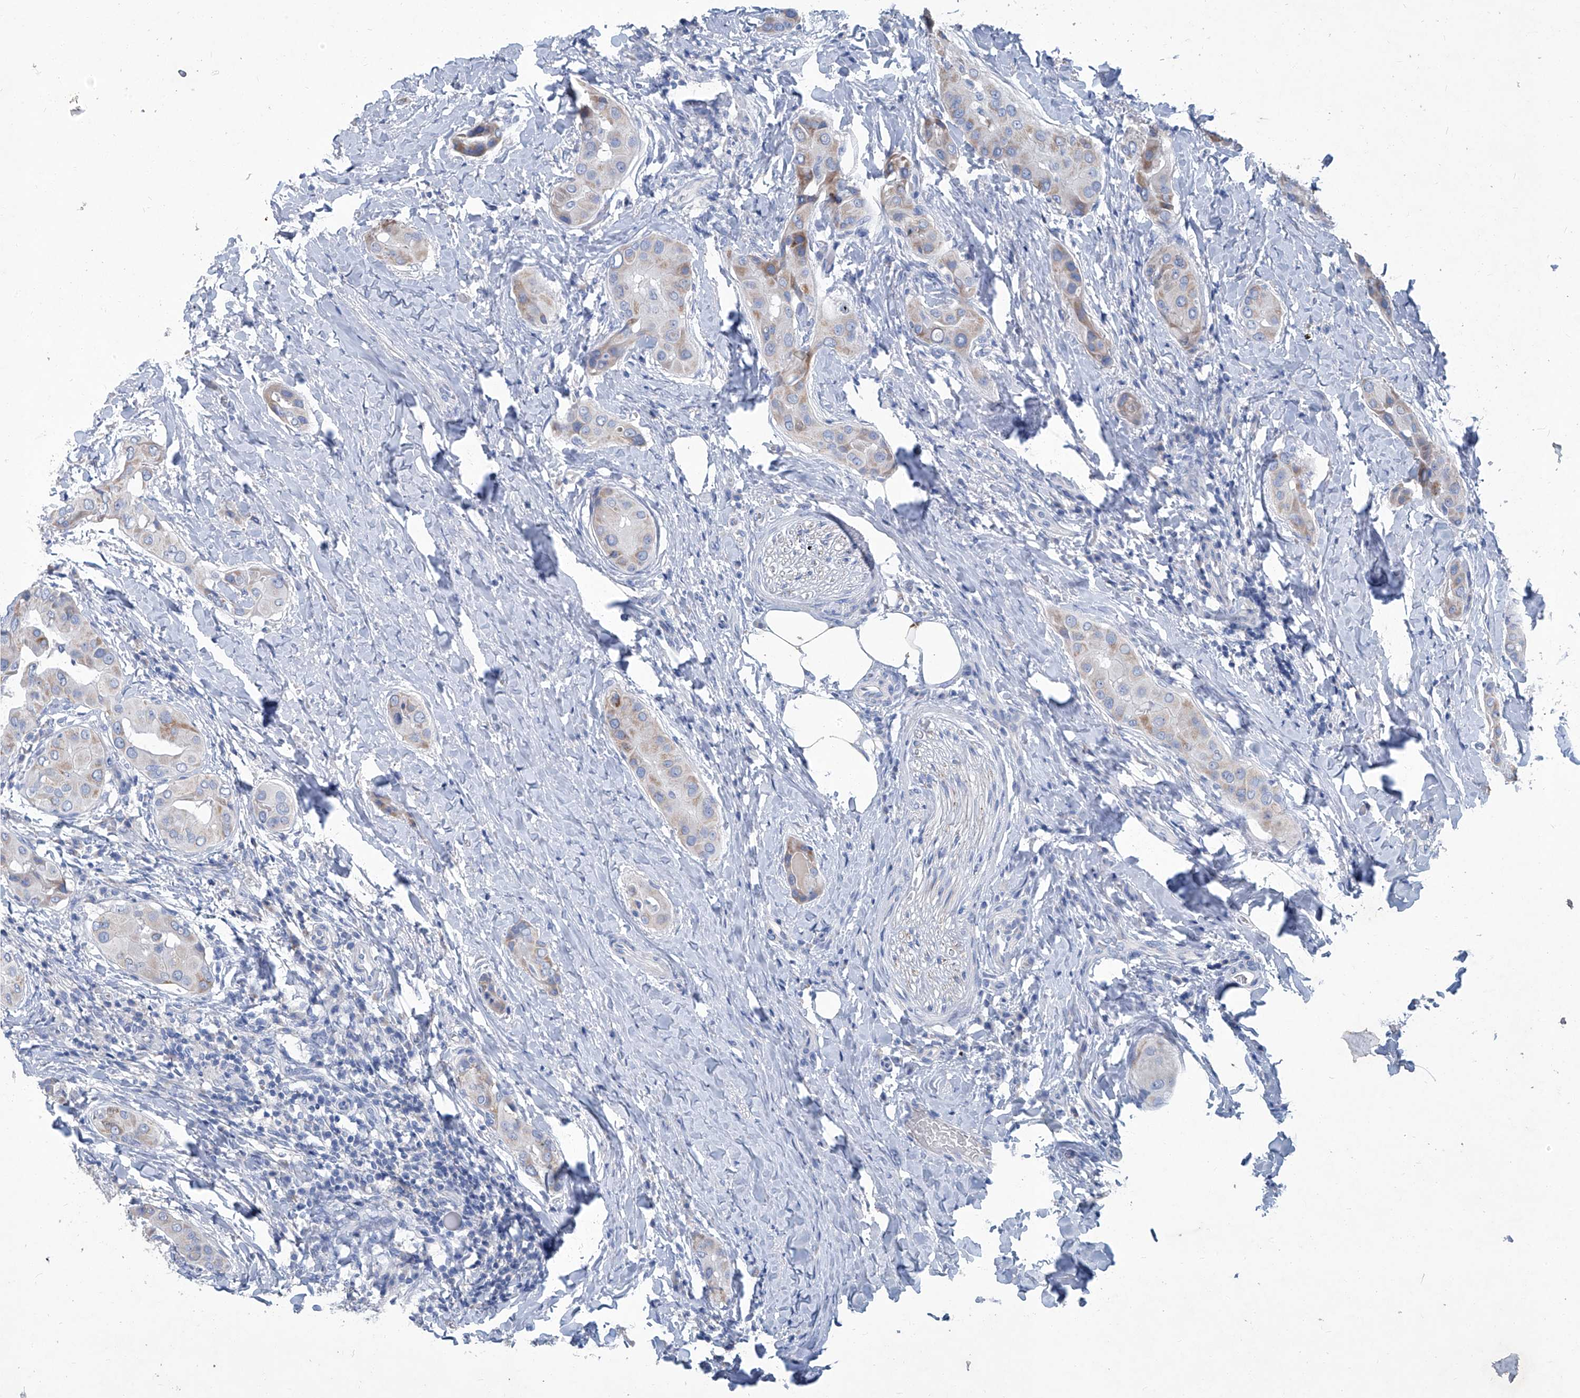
{"staining": {"intensity": "weak", "quantity": "<25%", "location": "cytoplasmic/membranous"}, "tissue": "thyroid cancer", "cell_type": "Tumor cells", "image_type": "cancer", "snomed": [{"axis": "morphology", "description": "Papillary adenocarcinoma, NOS"}, {"axis": "topography", "description": "Thyroid gland"}], "caption": "DAB (3,3'-diaminobenzidine) immunohistochemical staining of human thyroid cancer demonstrates no significant positivity in tumor cells.", "gene": "MTARC1", "patient": {"sex": "male", "age": 33}}